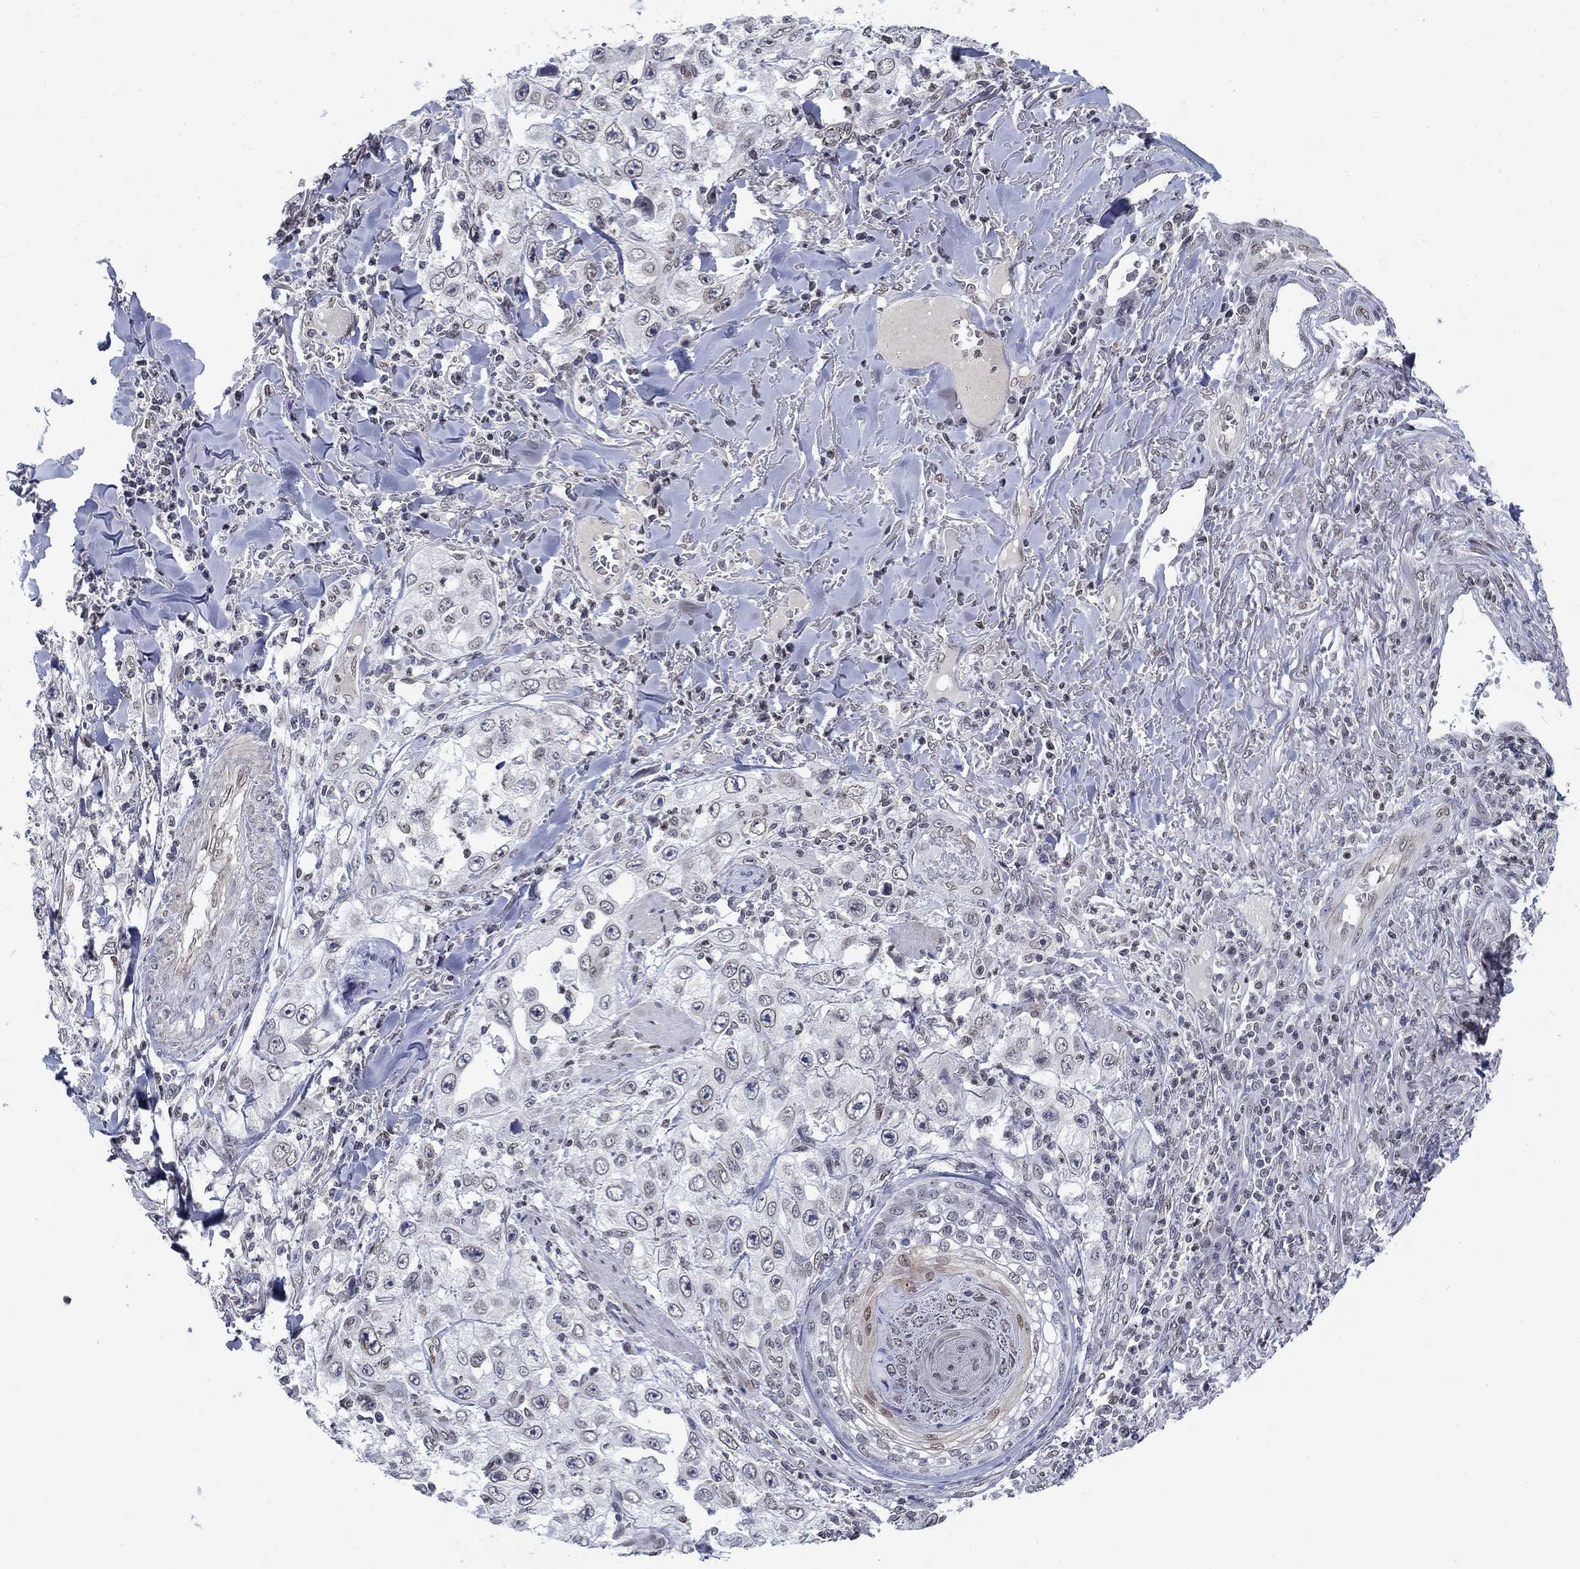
{"staining": {"intensity": "weak", "quantity": "25%-75%", "location": "cytoplasmic/membranous,nuclear"}, "tissue": "skin cancer", "cell_type": "Tumor cells", "image_type": "cancer", "snomed": [{"axis": "morphology", "description": "Squamous cell carcinoma, NOS"}, {"axis": "topography", "description": "Skin"}], "caption": "Weak cytoplasmic/membranous and nuclear staining for a protein is present in about 25%-75% of tumor cells of skin cancer using immunohistochemistry (IHC).", "gene": "TOR1AIP1", "patient": {"sex": "male", "age": 82}}